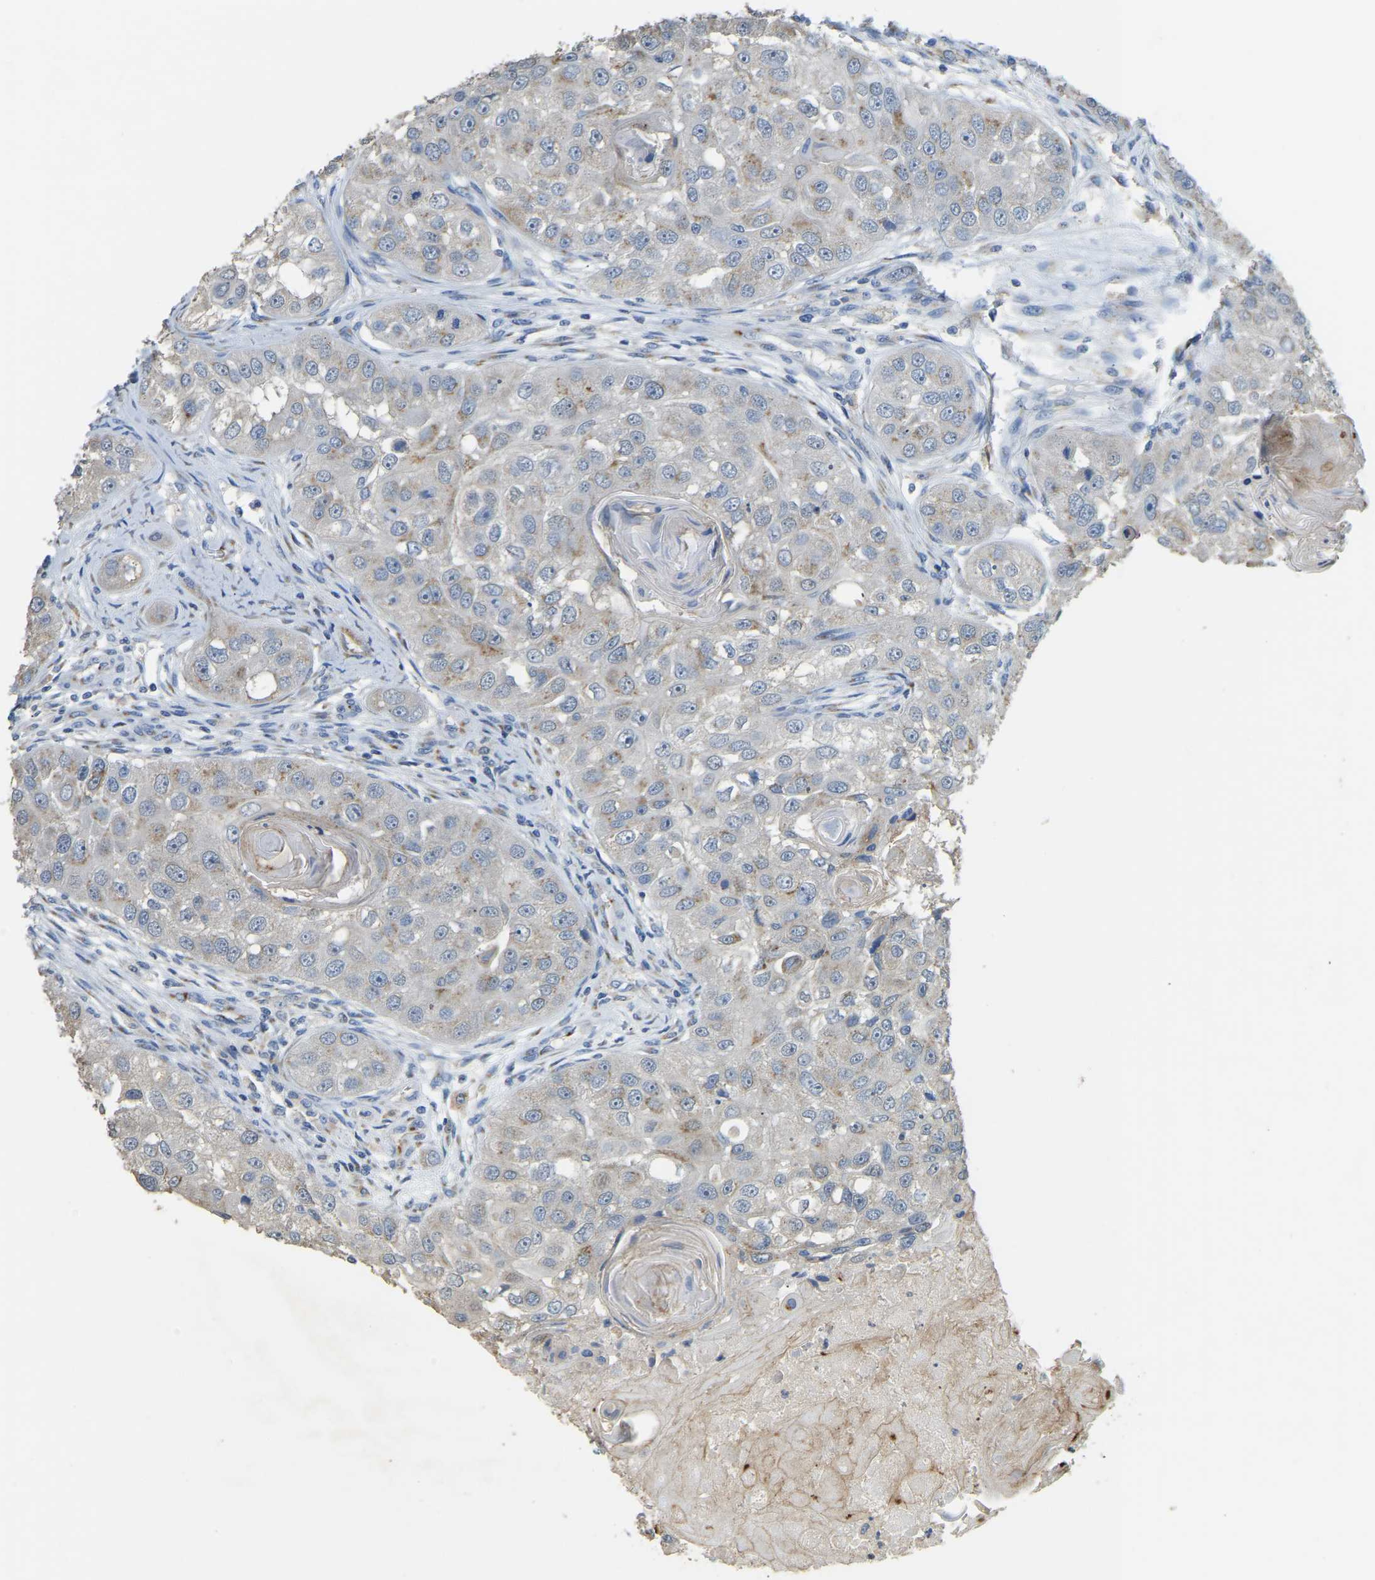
{"staining": {"intensity": "weak", "quantity": "25%-75%", "location": "cytoplasmic/membranous"}, "tissue": "head and neck cancer", "cell_type": "Tumor cells", "image_type": "cancer", "snomed": [{"axis": "morphology", "description": "Normal tissue, NOS"}, {"axis": "morphology", "description": "Squamous cell carcinoma, NOS"}, {"axis": "topography", "description": "Skeletal muscle"}, {"axis": "topography", "description": "Head-Neck"}], "caption": "IHC image of neoplastic tissue: head and neck cancer stained using immunohistochemistry shows low levels of weak protein expression localized specifically in the cytoplasmic/membranous of tumor cells, appearing as a cytoplasmic/membranous brown color.", "gene": "FAM174A", "patient": {"sex": "male", "age": 51}}